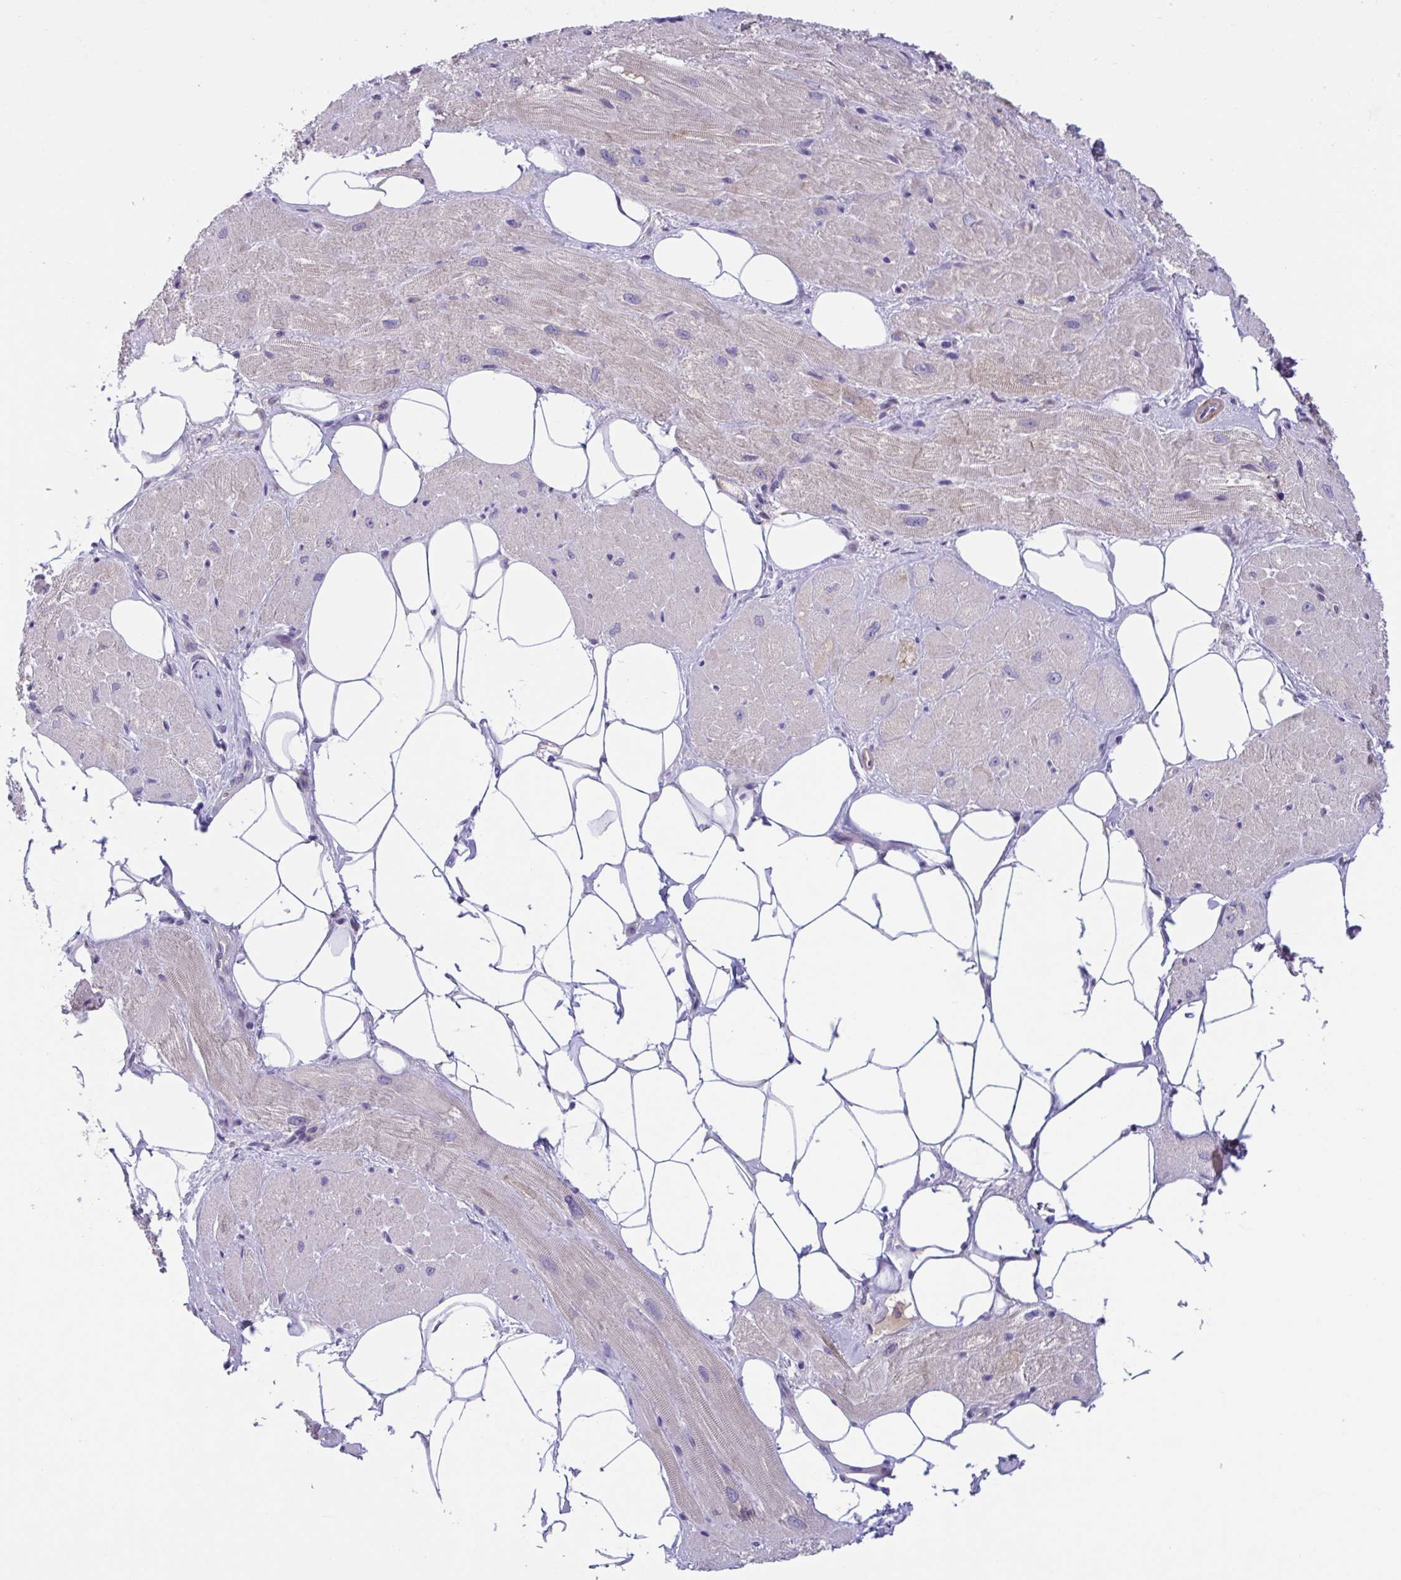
{"staining": {"intensity": "weak", "quantity": "25%-75%", "location": "cytoplasmic/membranous"}, "tissue": "heart muscle", "cell_type": "Cardiomyocytes", "image_type": "normal", "snomed": [{"axis": "morphology", "description": "Normal tissue, NOS"}, {"axis": "topography", "description": "Heart"}], "caption": "Immunohistochemical staining of normal heart muscle displays low levels of weak cytoplasmic/membranous expression in about 25%-75% of cardiomyocytes.", "gene": "WNT9B", "patient": {"sex": "male", "age": 62}}